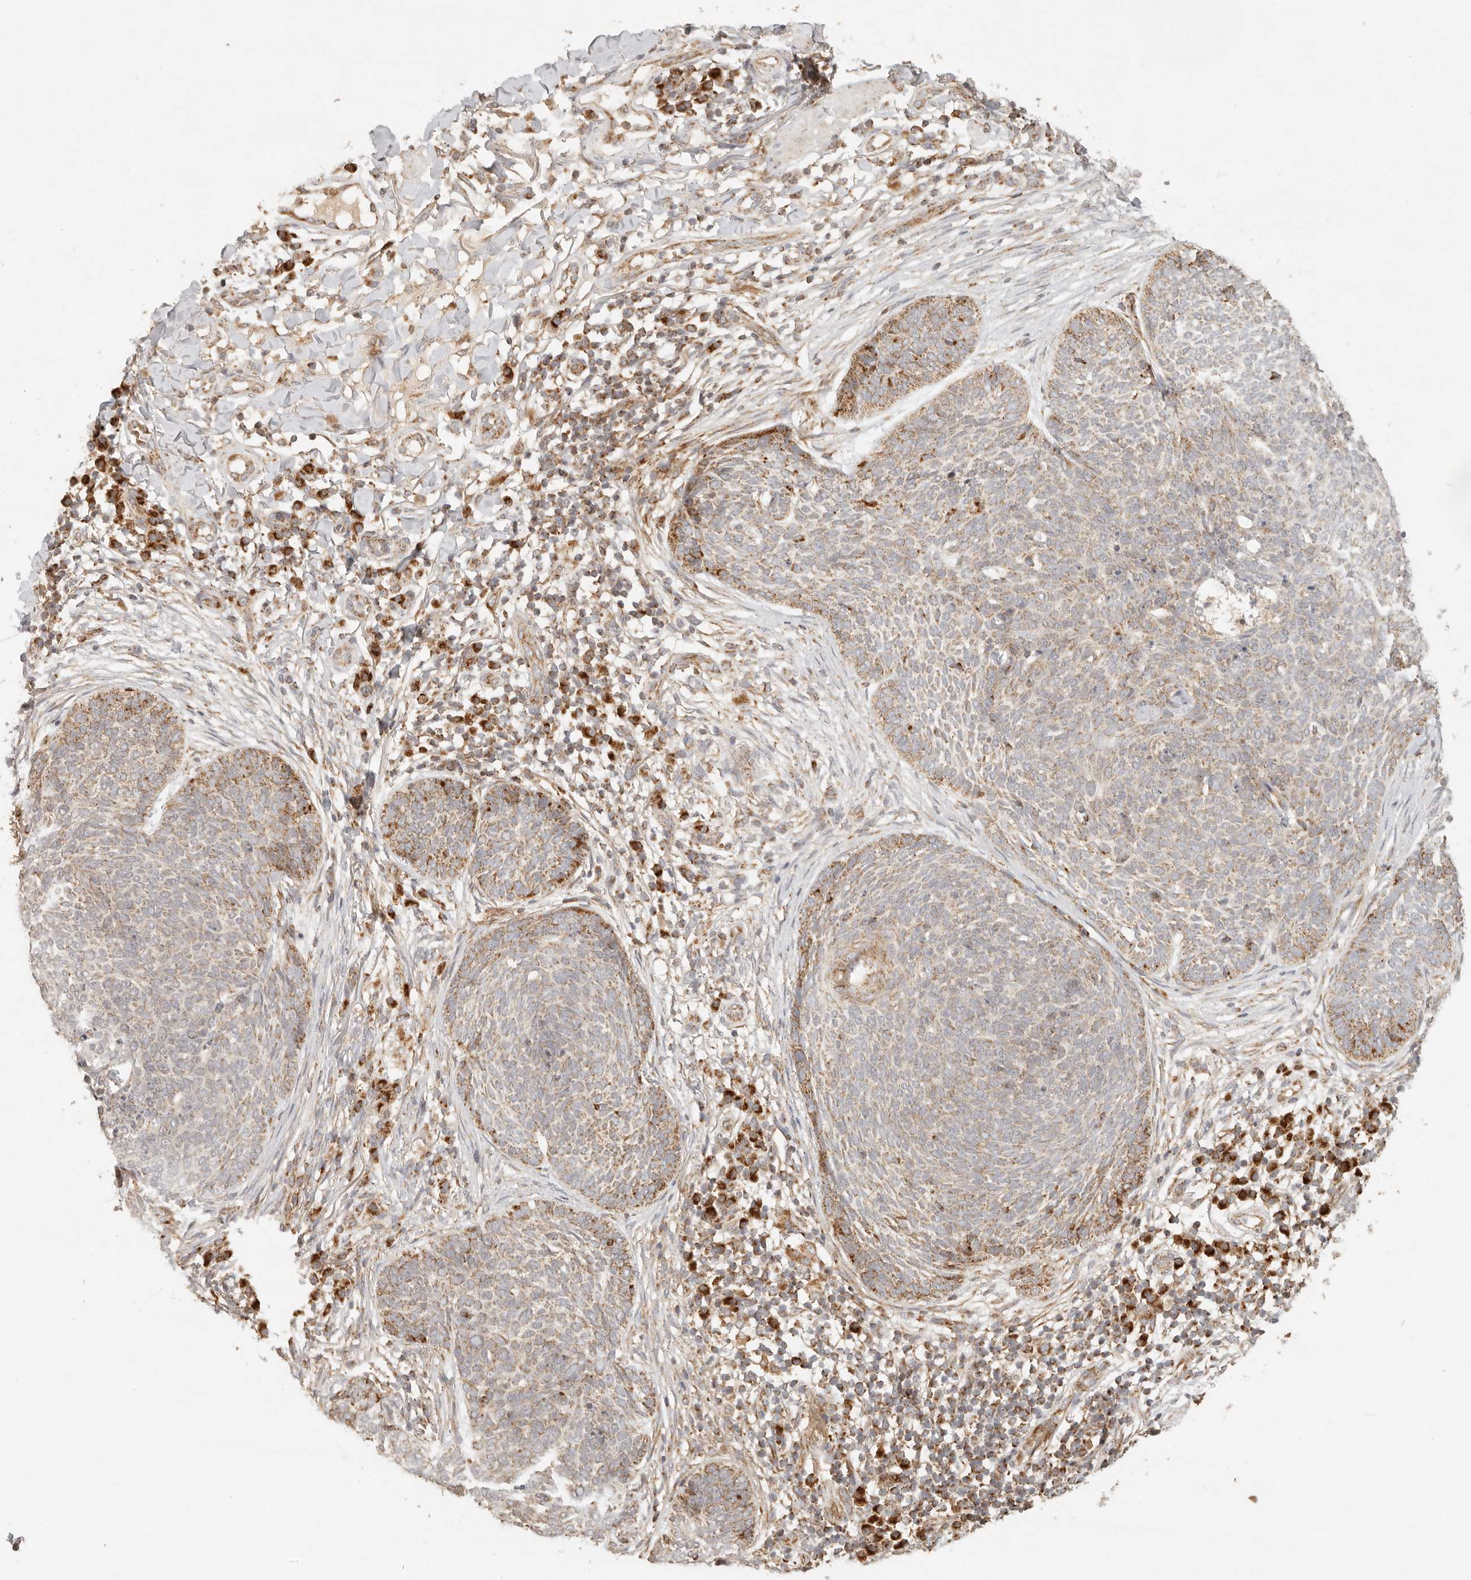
{"staining": {"intensity": "moderate", "quantity": "<25%", "location": "cytoplasmic/membranous"}, "tissue": "skin cancer", "cell_type": "Tumor cells", "image_type": "cancer", "snomed": [{"axis": "morphology", "description": "Basal cell carcinoma"}, {"axis": "topography", "description": "Skin"}], "caption": "Approximately <25% of tumor cells in skin cancer (basal cell carcinoma) reveal moderate cytoplasmic/membranous protein expression as visualized by brown immunohistochemical staining.", "gene": "MRPL55", "patient": {"sex": "female", "age": 64}}